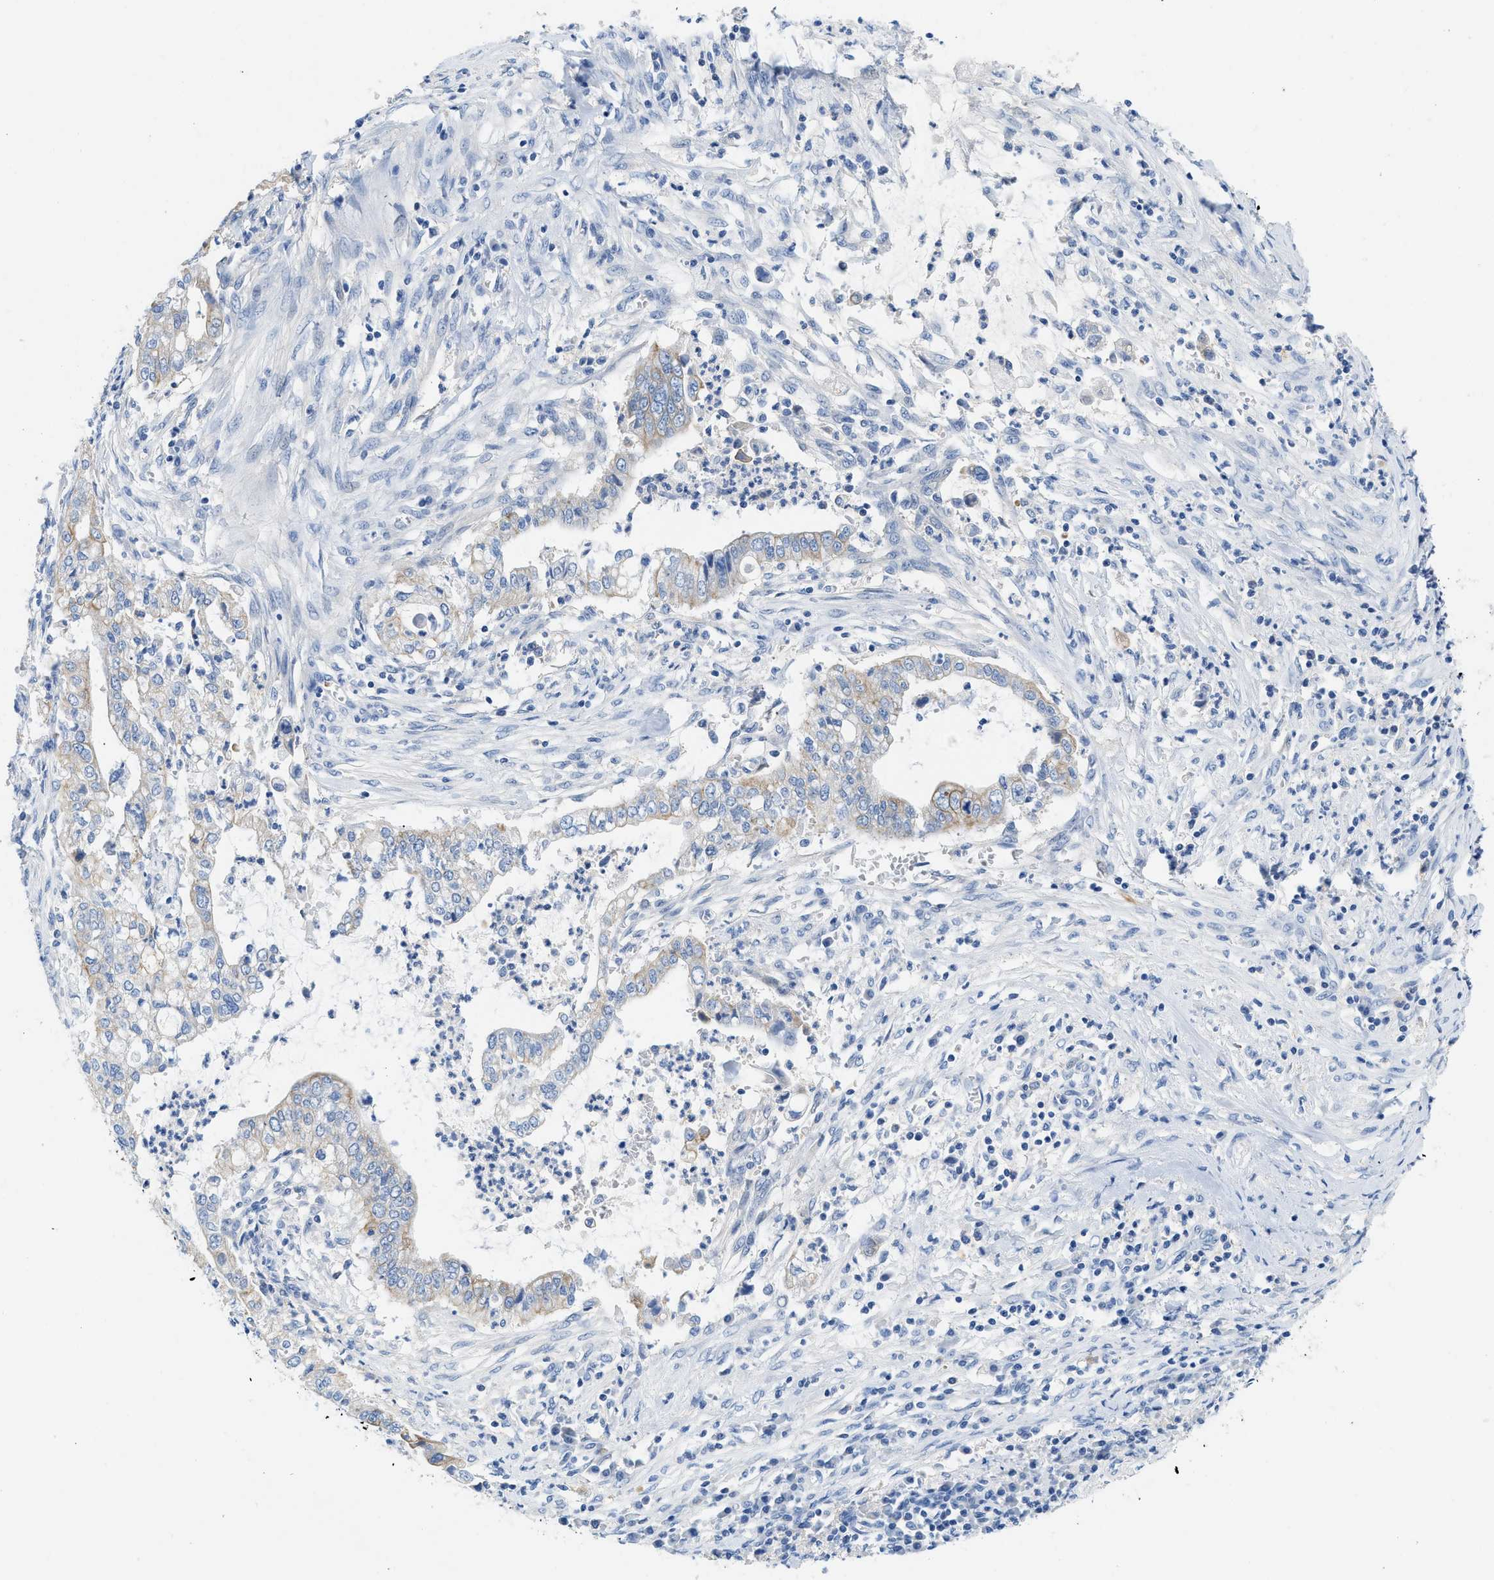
{"staining": {"intensity": "moderate", "quantity": "25%-75%", "location": "cytoplasmic/membranous"}, "tissue": "cervical cancer", "cell_type": "Tumor cells", "image_type": "cancer", "snomed": [{"axis": "morphology", "description": "Adenocarcinoma, NOS"}, {"axis": "topography", "description": "Cervix"}], "caption": "Protein staining of cervical adenocarcinoma tissue demonstrates moderate cytoplasmic/membranous staining in about 25%-75% of tumor cells. Using DAB (3,3'-diaminobenzidine) (brown) and hematoxylin (blue) stains, captured at high magnification using brightfield microscopy.", "gene": "BPGM", "patient": {"sex": "female", "age": 44}}